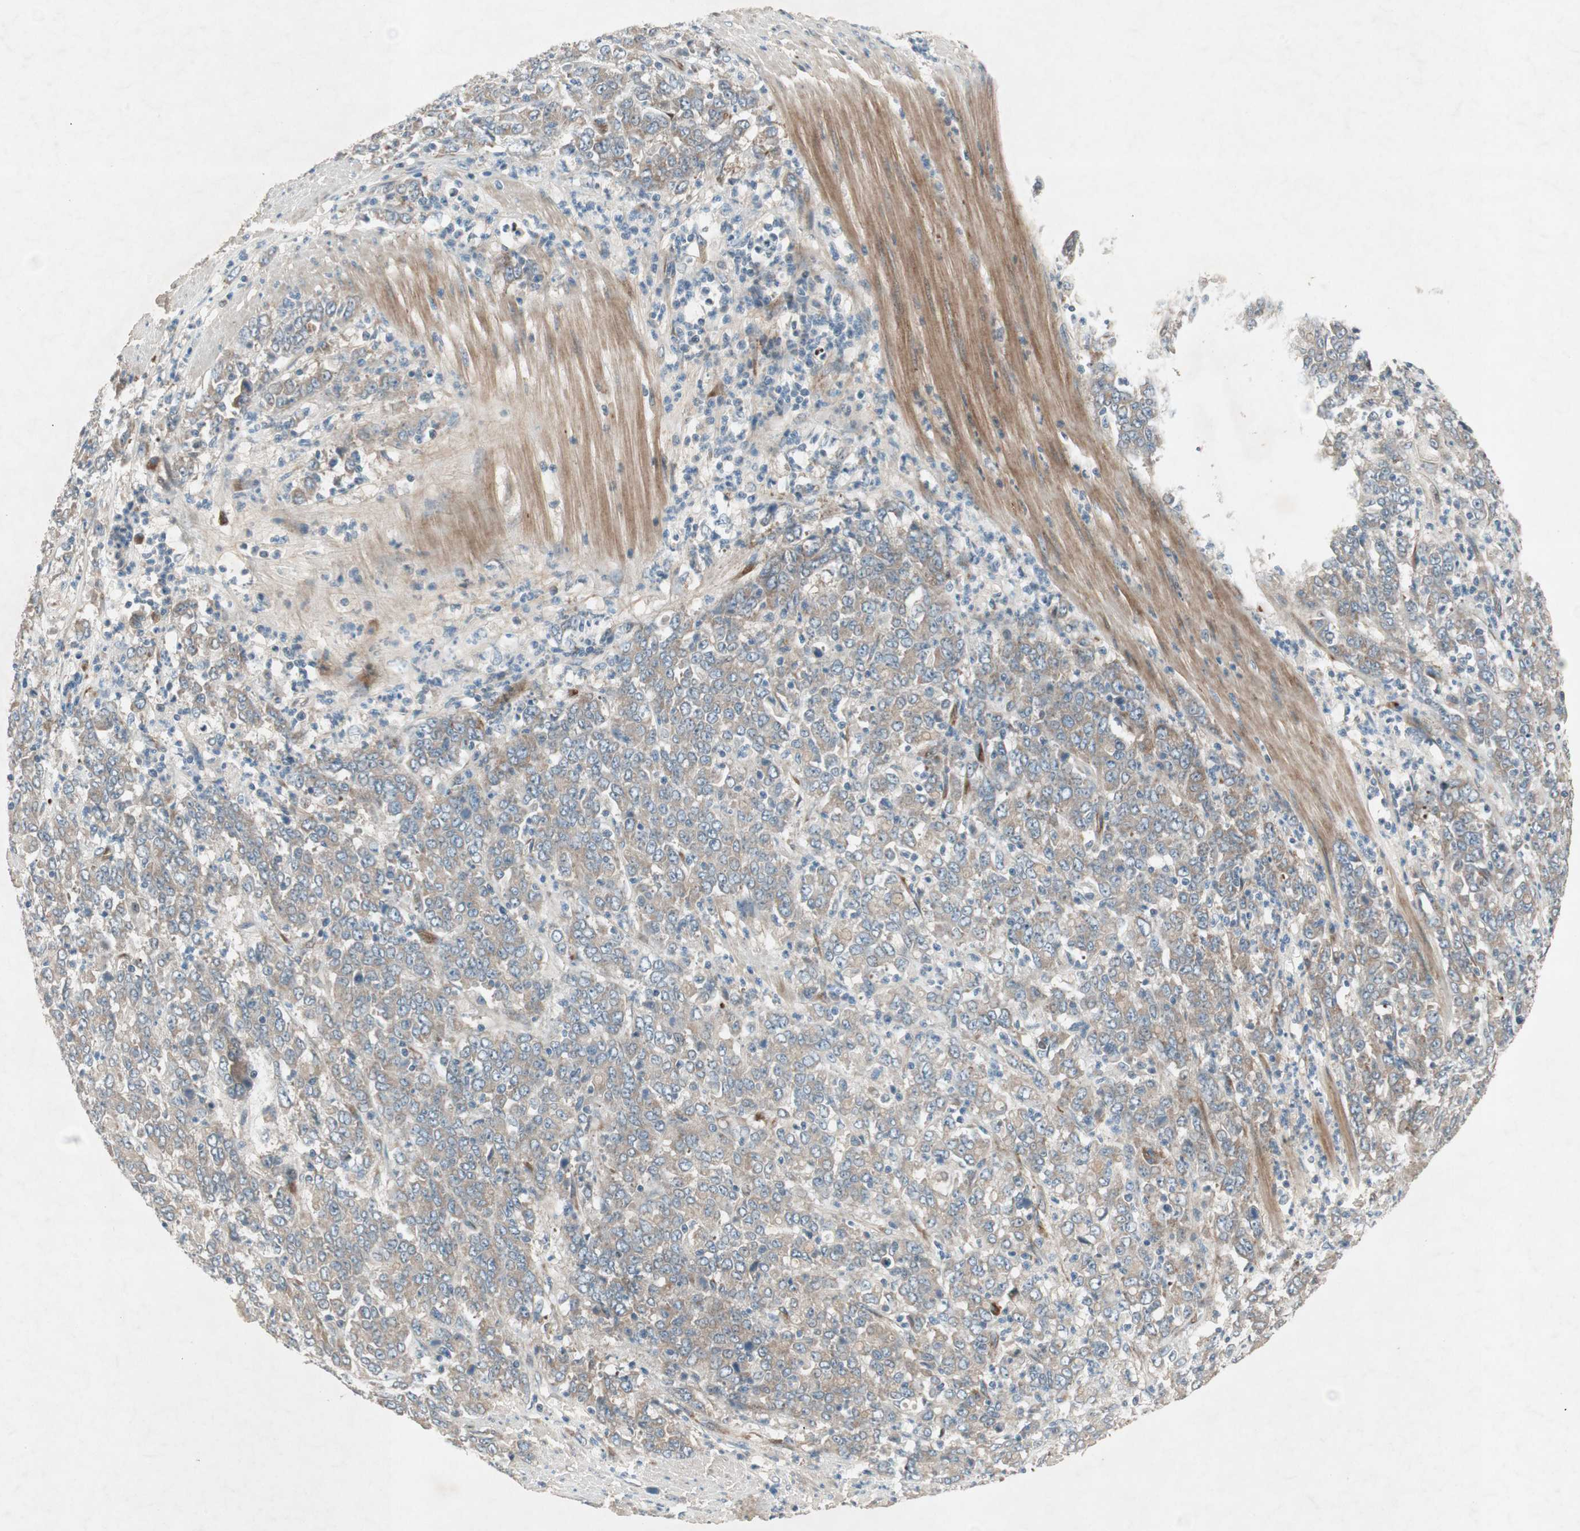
{"staining": {"intensity": "weak", "quantity": ">75%", "location": "cytoplasmic/membranous"}, "tissue": "stomach cancer", "cell_type": "Tumor cells", "image_type": "cancer", "snomed": [{"axis": "morphology", "description": "Adenocarcinoma, NOS"}, {"axis": "topography", "description": "Stomach, lower"}], "caption": "IHC histopathology image of human stomach cancer (adenocarcinoma) stained for a protein (brown), which displays low levels of weak cytoplasmic/membranous staining in about >75% of tumor cells.", "gene": "APOO", "patient": {"sex": "female", "age": 71}}